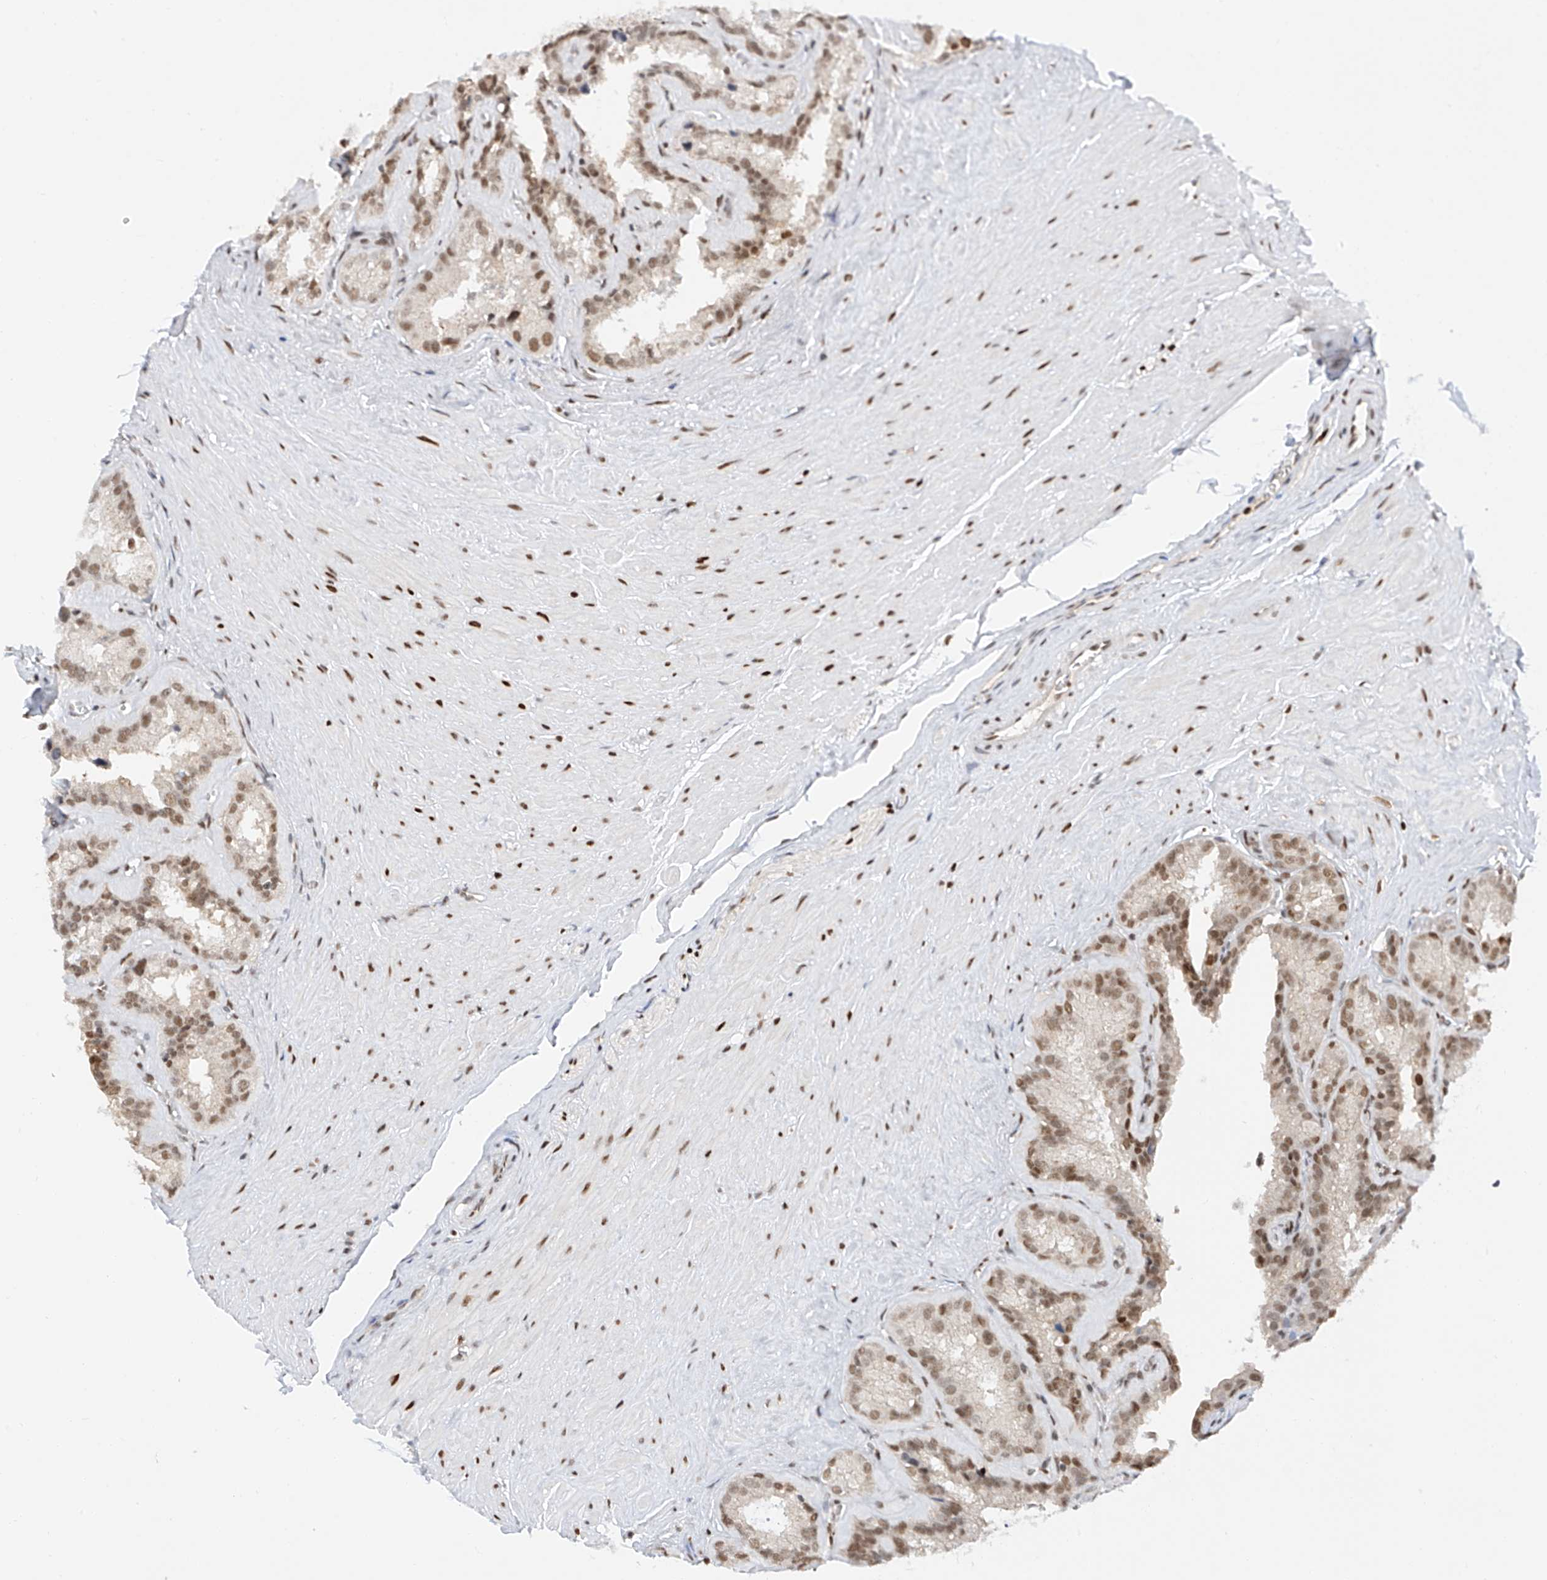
{"staining": {"intensity": "moderate", "quantity": ">75%", "location": "nuclear"}, "tissue": "seminal vesicle", "cell_type": "Glandular cells", "image_type": "normal", "snomed": [{"axis": "morphology", "description": "Normal tissue, NOS"}, {"axis": "topography", "description": "Prostate"}, {"axis": "topography", "description": "Seminal veicle"}], "caption": "This histopathology image reveals immunohistochemistry staining of benign seminal vesicle, with medium moderate nuclear expression in about >75% of glandular cells.", "gene": "POGK", "patient": {"sex": "male", "age": 59}}